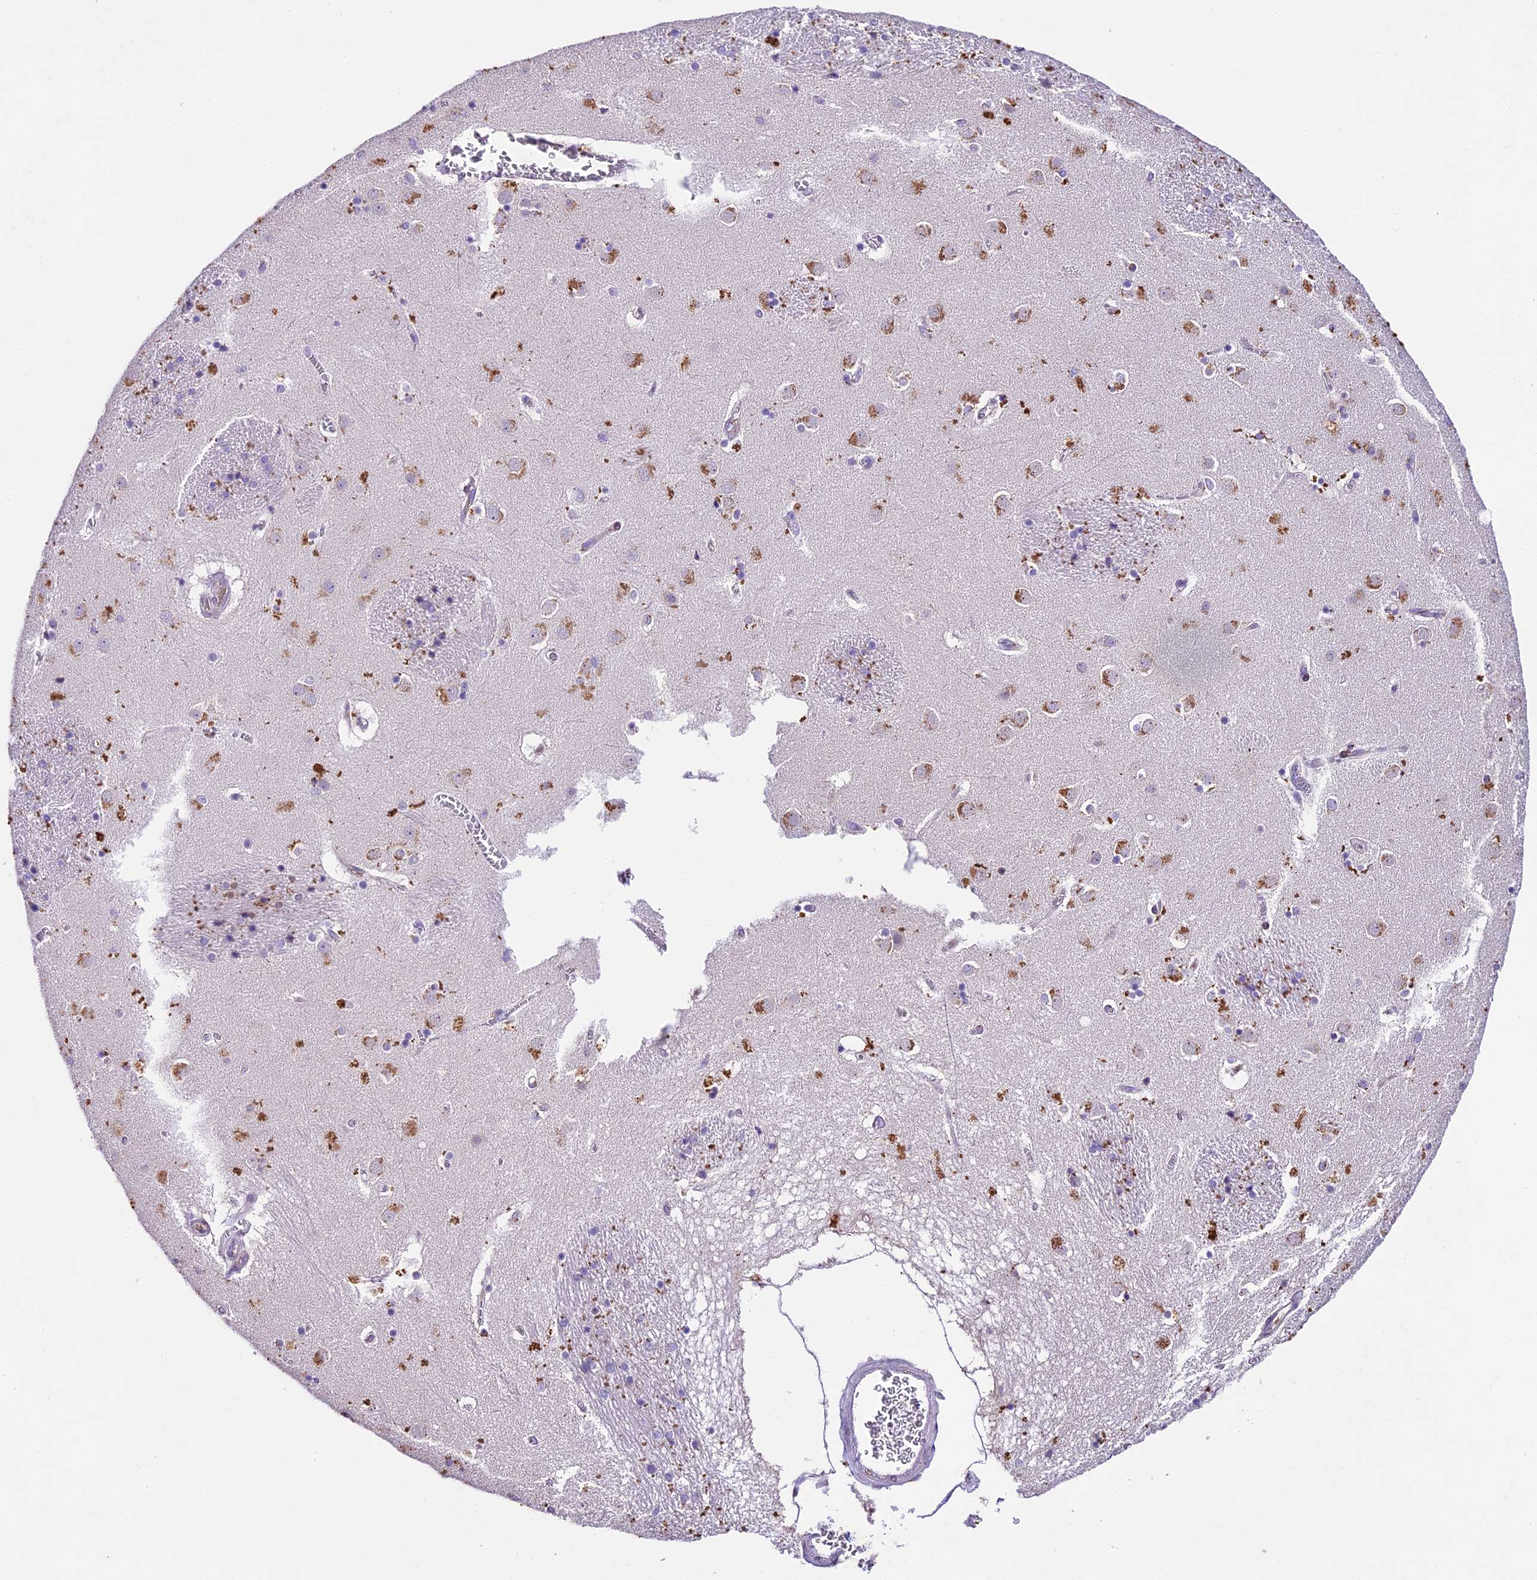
{"staining": {"intensity": "negative", "quantity": "none", "location": "none"}, "tissue": "caudate", "cell_type": "Glial cells", "image_type": "normal", "snomed": [{"axis": "morphology", "description": "Normal tissue, NOS"}, {"axis": "topography", "description": "Lateral ventricle wall"}], "caption": "The photomicrograph exhibits no significant staining in glial cells of caudate. Brightfield microscopy of immunohistochemistry stained with DAB (brown) and hematoxylin (blue), captured at high magnification.", "gene": "IFT140", "patient": {"sex": "male", "age": 70}}